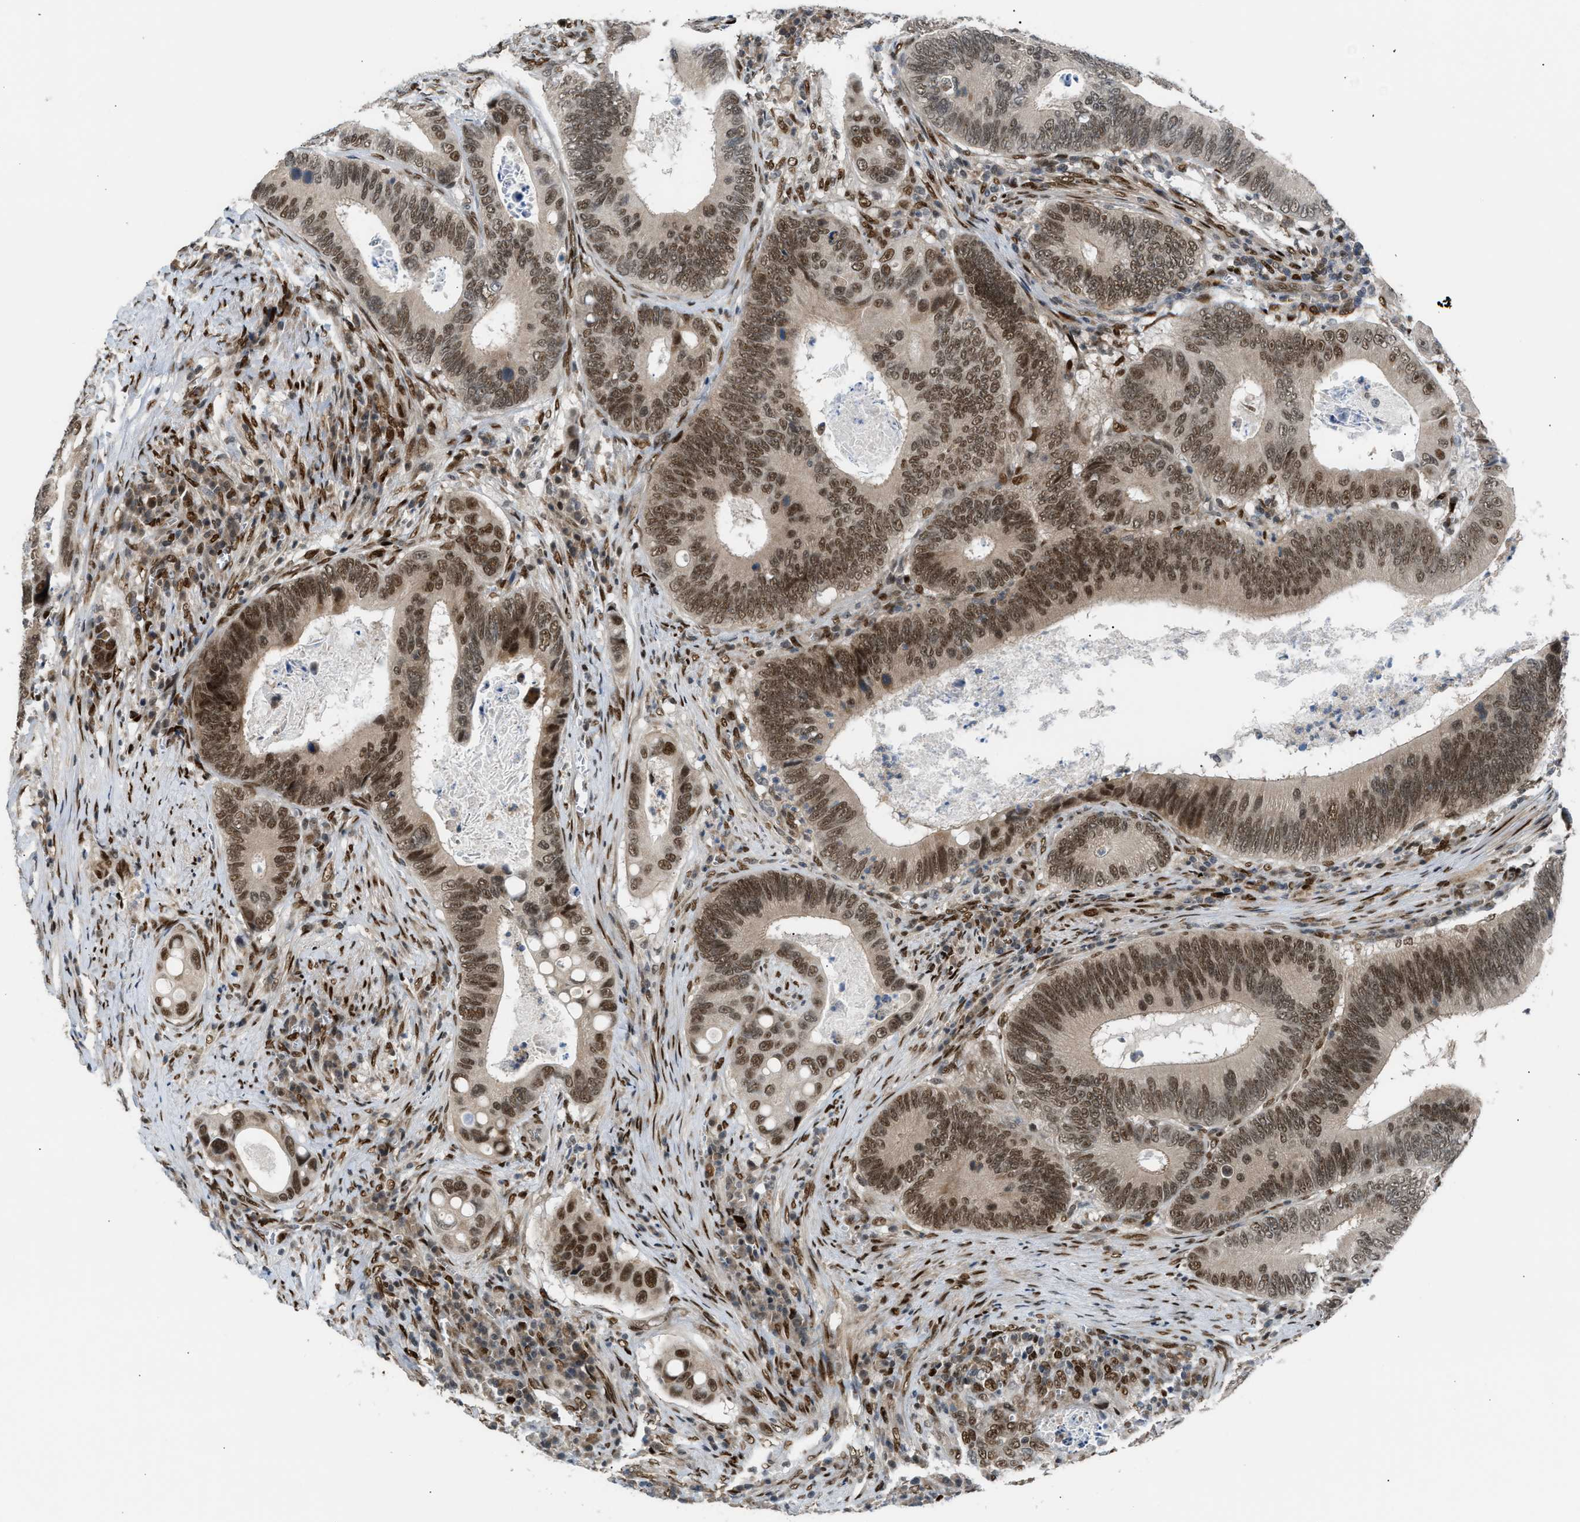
{"staining": {"intensity": "moderate", "quantity": ">75%", "location": "nuclear"}, "tissue": "colorectal cancer", "cell_type": "Tumor cells", "image_type": "cancer", "snomed": [{"axis": "morphology", "description": "Inflammation, NOS"}, {"axis": "morphology", "description": "Adenocarcinoma, NOS"}, {"axis": "topography", "description": "Colon"}], "caption": "Tumor cells reveal moderate nuclear expression in about >75% of cells in colorectal cancer (adenocarcinoma).", "gene": "SSBP2", "patient": {"sex": "male", "age": 72}}